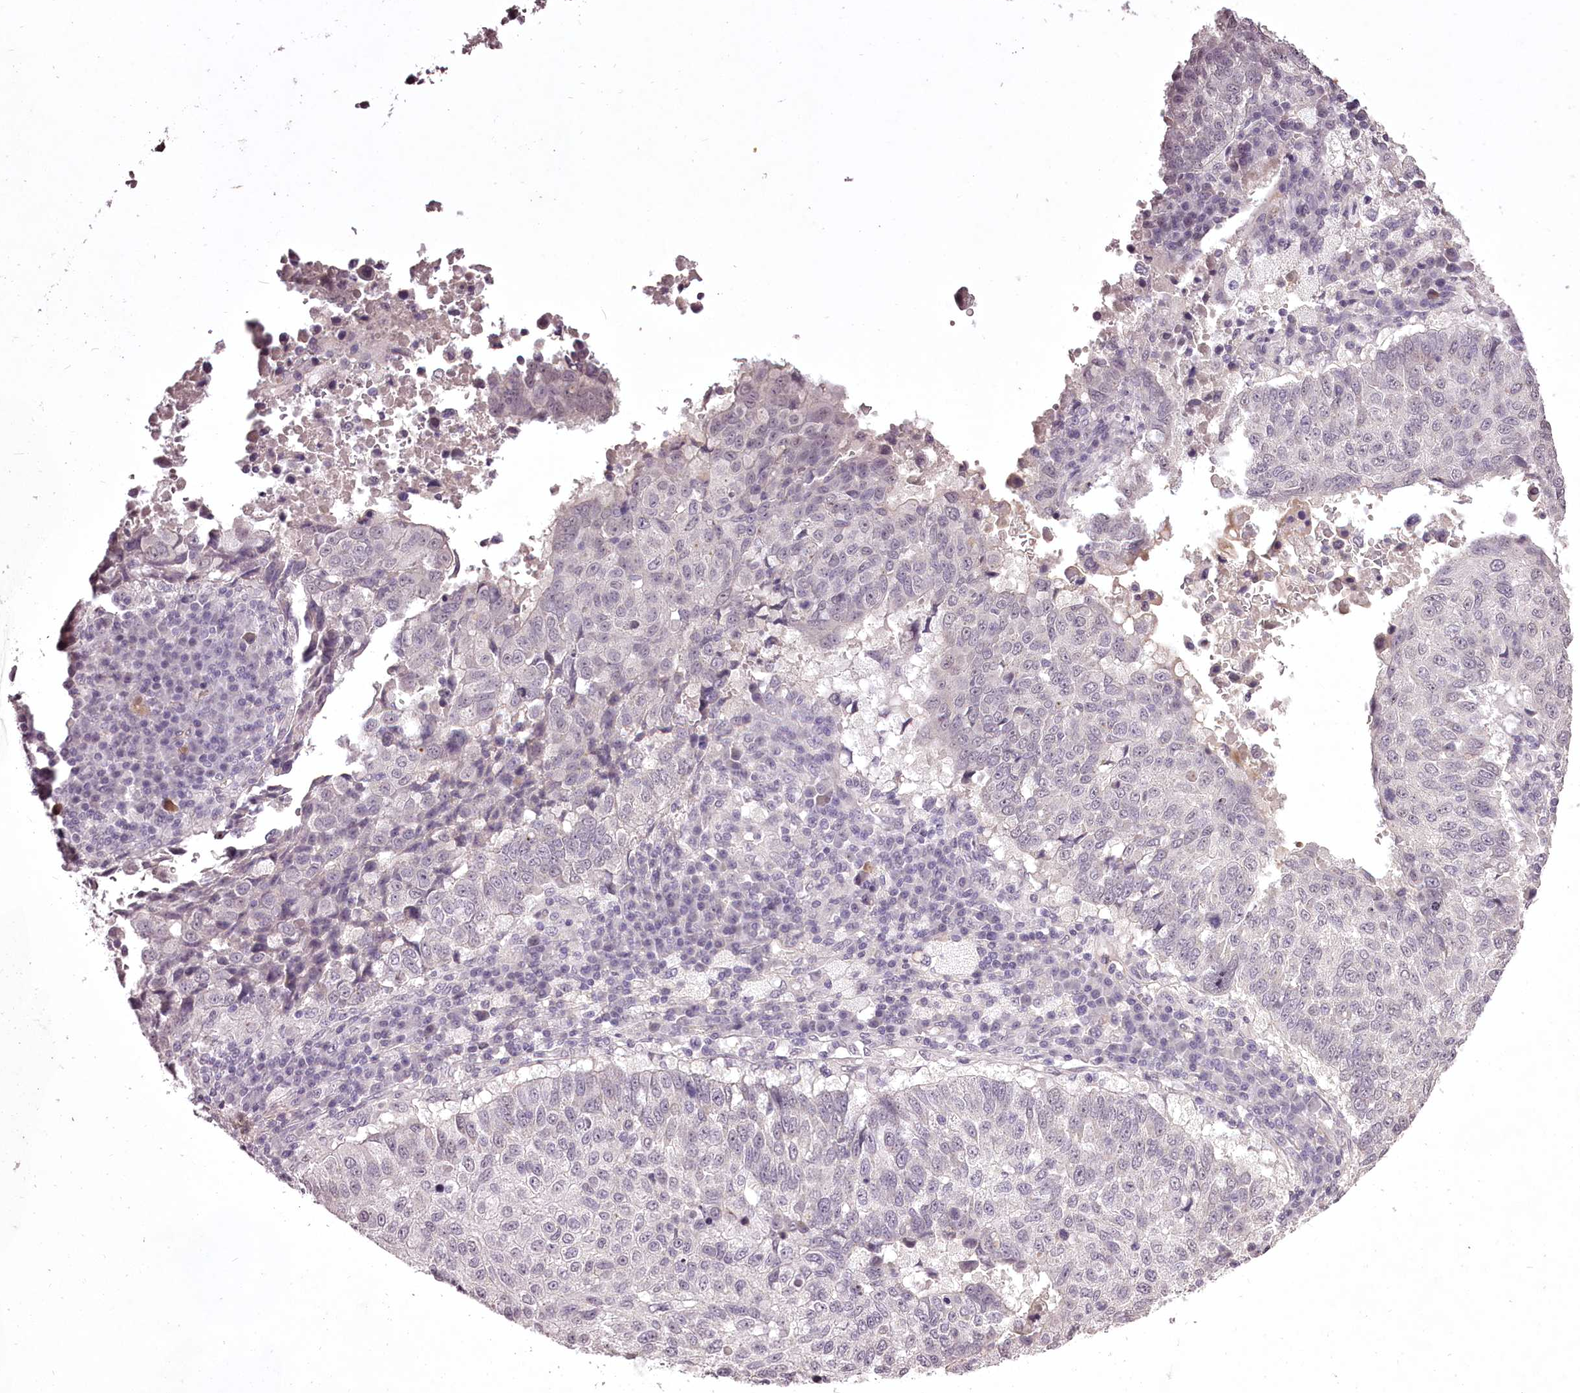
{"staining": {"intensity": "negative", "quantity": "none", "location": "none"}, "tissue": "lung cancer", "cell_type": "Tumor cells", "image_type": "cancer", "snomed": [{"axis": "morphology", "description": "Squamous cell carcinoma, NOS"}, {"axis": "topography", "description": "Lung"}], "caption": "Protein analysis of squamous cell carcinoma (lung) displays no significant positivity in tumor cells.", "gene": "C1orf56", "patient": {"sex": "male", "age": 73}}